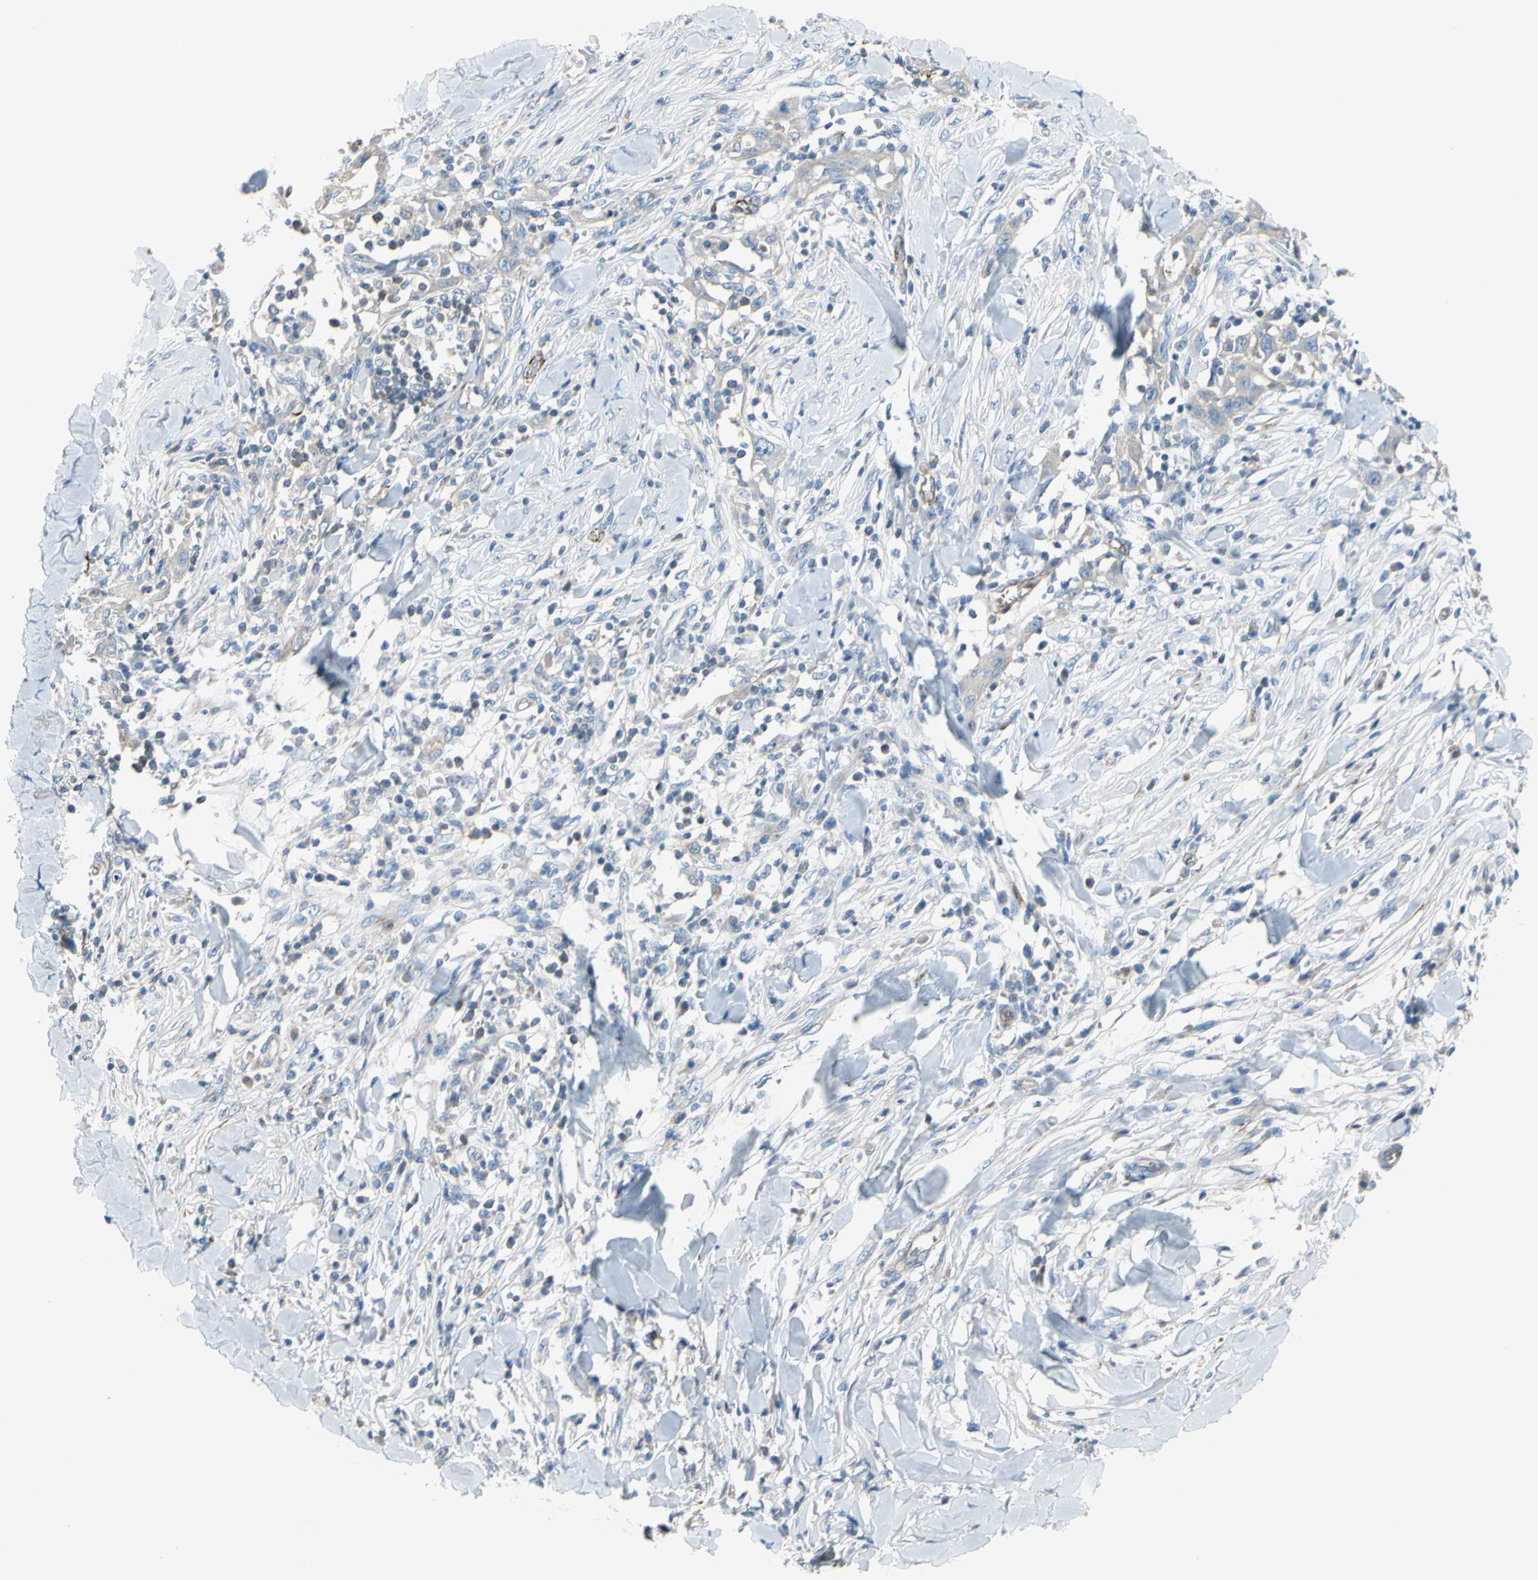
{"staining": {"intensity": "negative", "quantity": "none", "location": "none"}, "tissue": "skin cancer", "cell_type": "Tumor cells", "image_type": "cancer", "snomed": [{"axis": "morphology", "description": "Squamous cell carcinoma, NOS"}, {"axis": "topography", "description": "Skin"}], "caption": "A high-resolution histopathology image shows immunohistochemistry staining of skin cancer (squamous cell carcinoma), which shows no significant expression in tumor cells.", "gene": "PRRG2", "patient": {"sex": "male", "age": 24}}